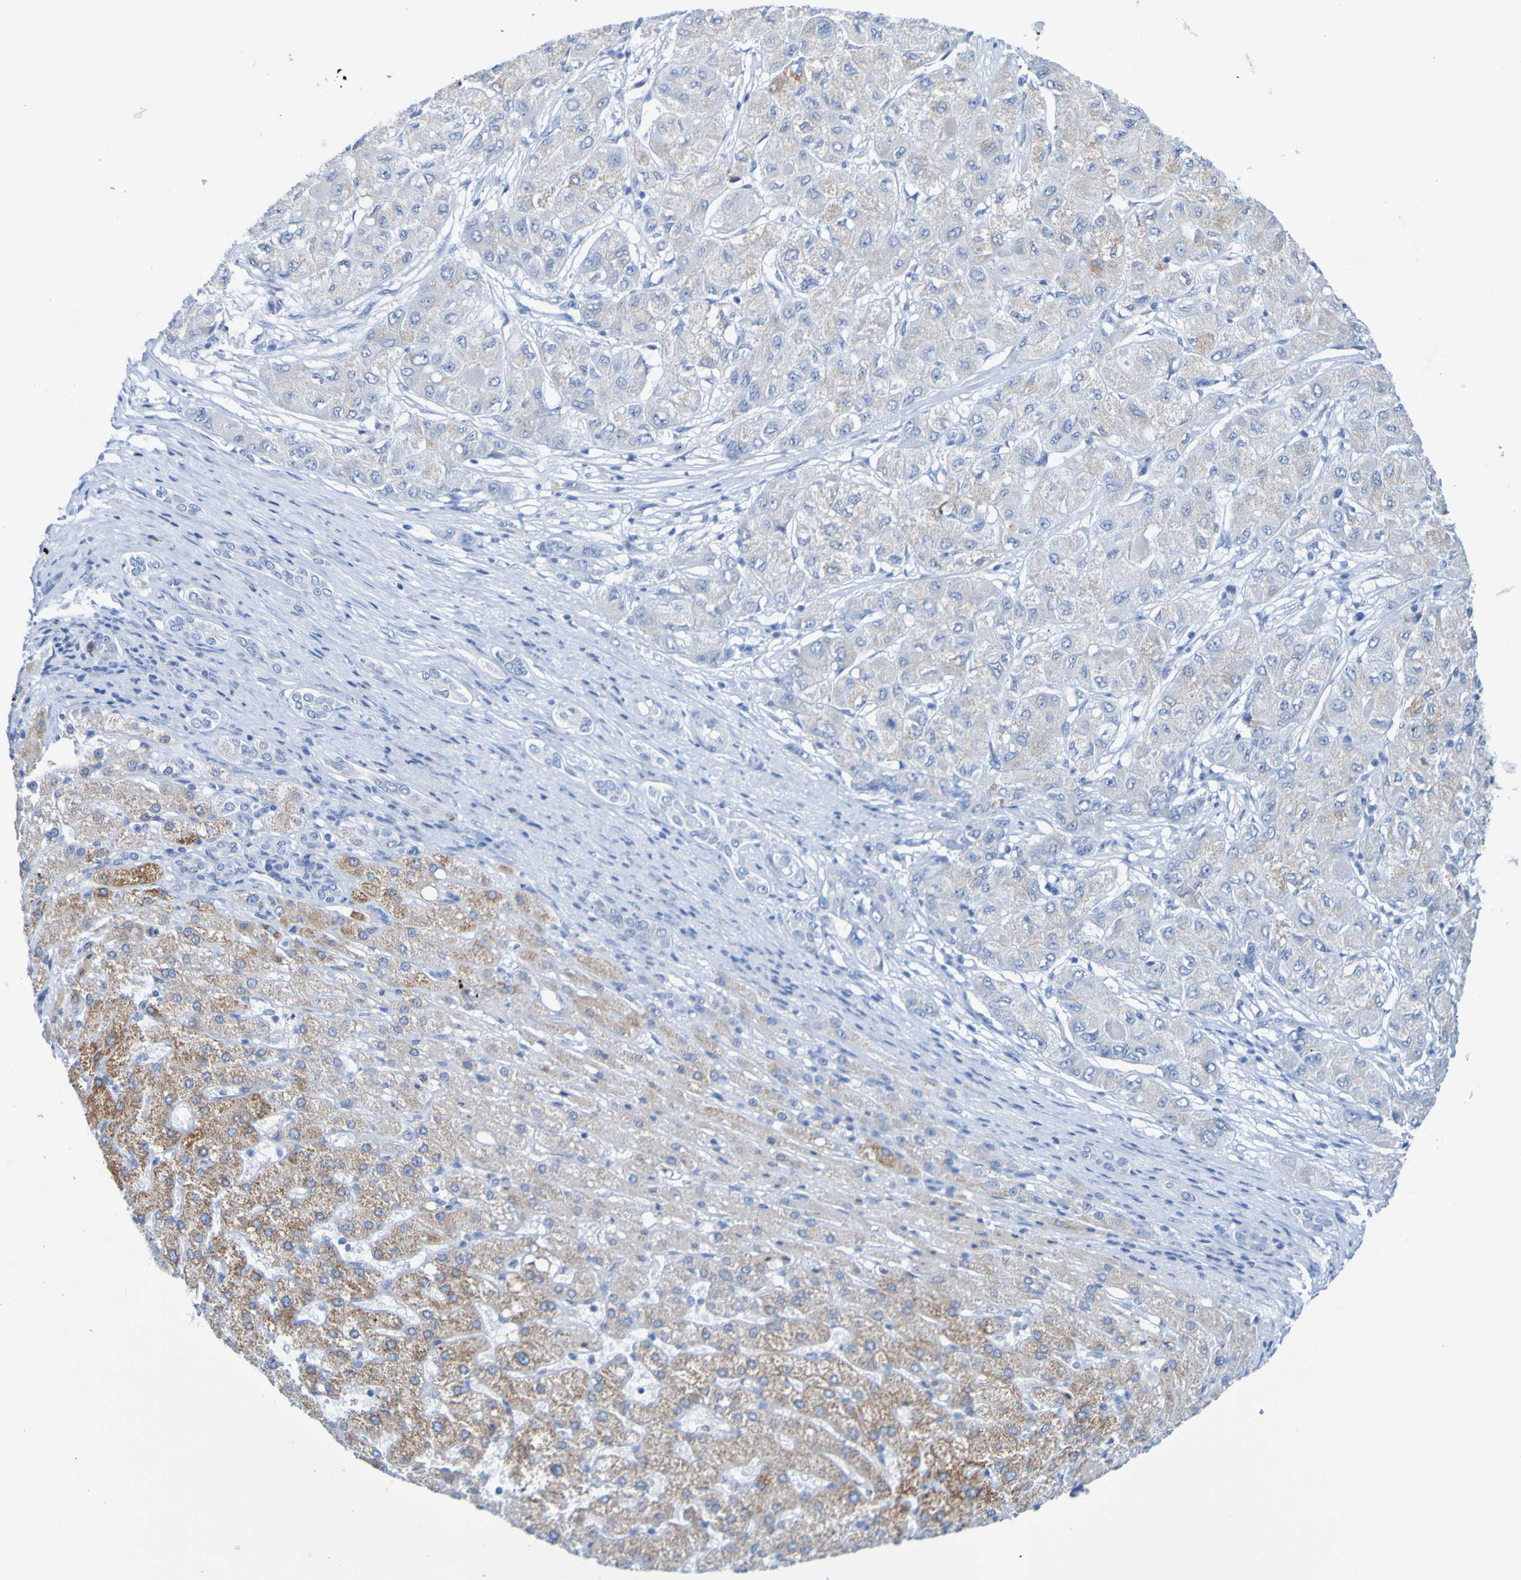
{"staining": {"intensity": "weak", "quantity": "<25%", "location": "cytoplasmic/membranous"}, "tissue": "liver cancer", "cell_type": "Tumor cells", "image_type": "cancer", "snomed": [{"axis": "morphology", "description": "Carcinoma, Hepatocellular, NOS"}, {"axis": "topography", "description": "Liver"}], "caption": "This is a histopathology image of immunohistochemistry (IHC) staining of liver cancer, which shows no expression in tumor cells.", "gene": "ACMSD", "patient": {"sex": "male", "age": 80}}